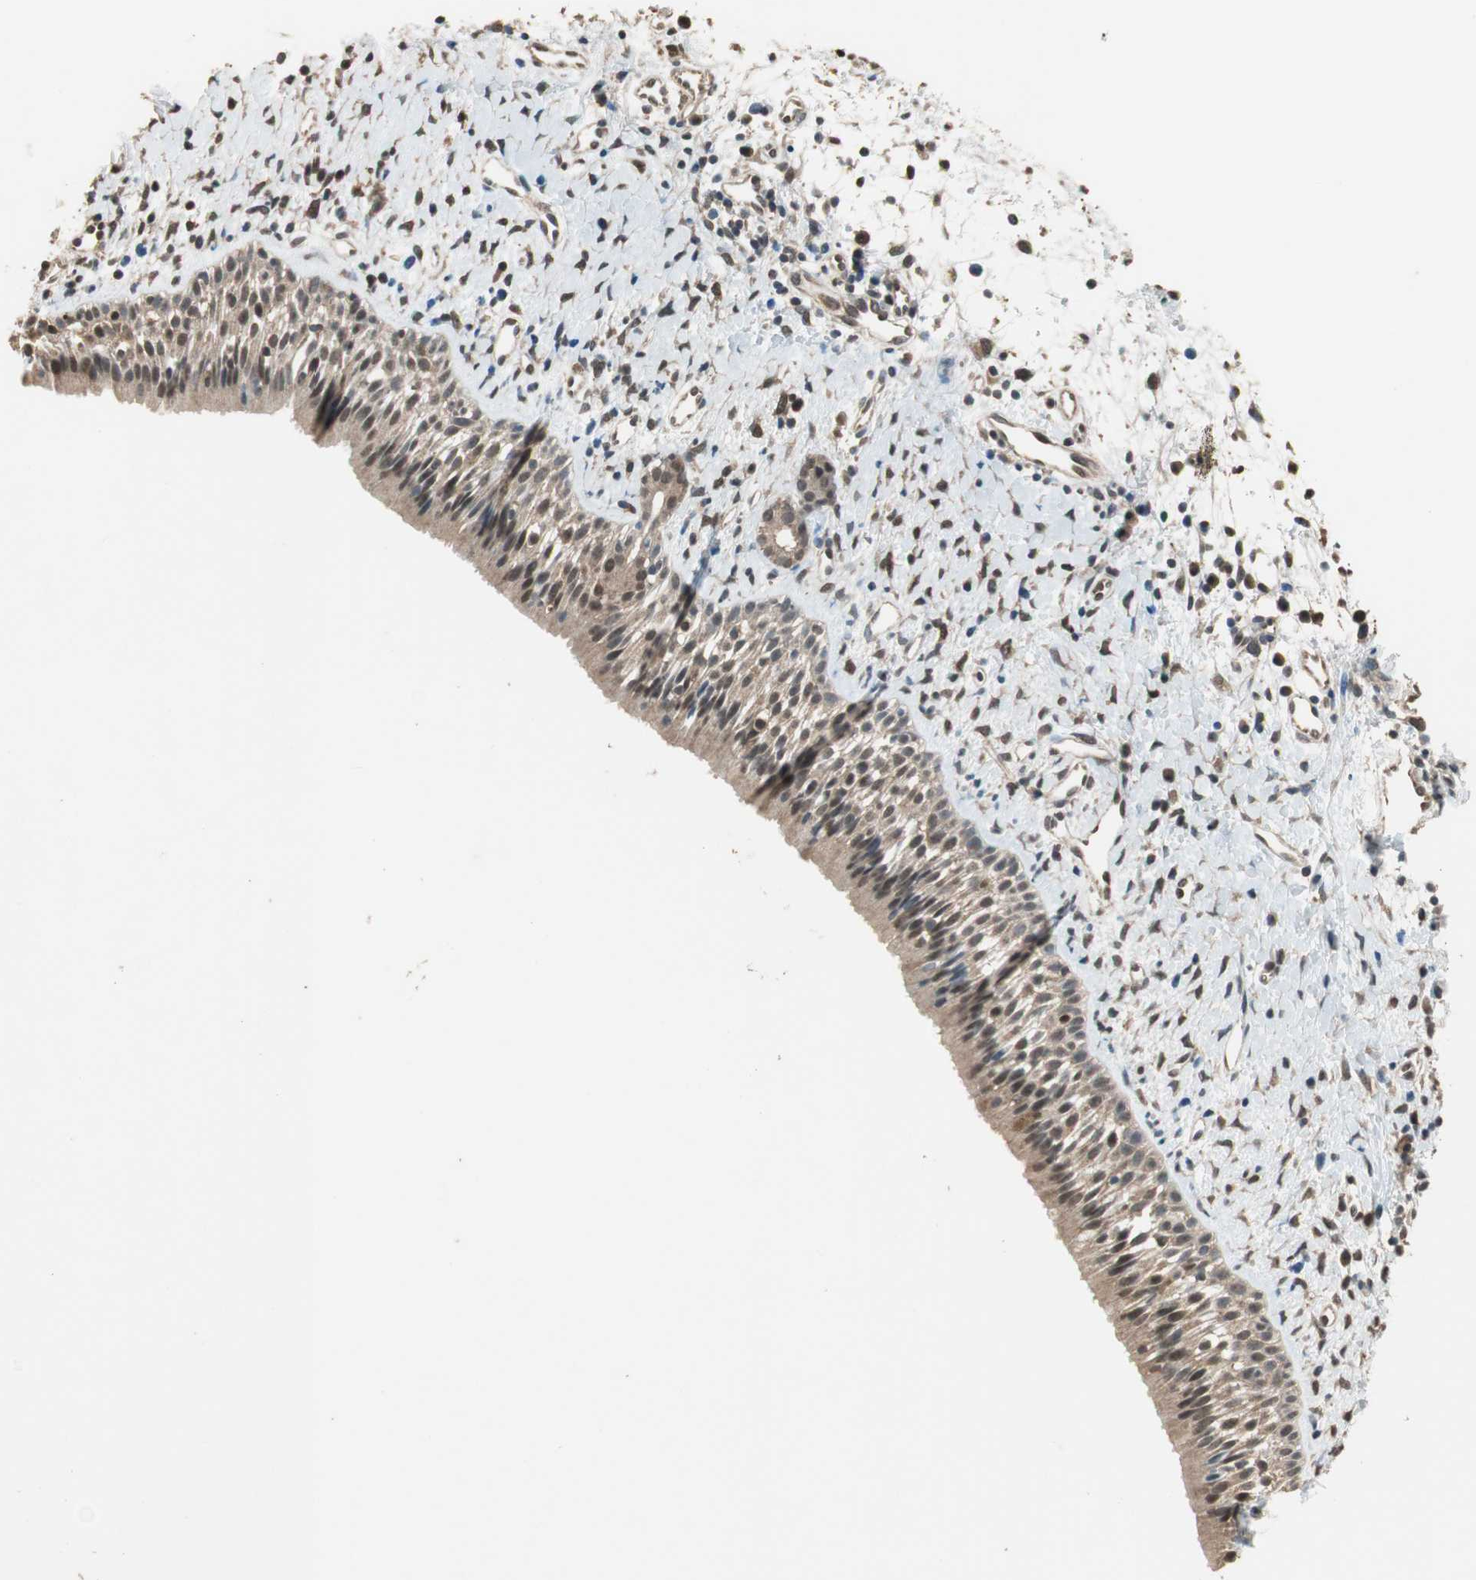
{"staining": {"intensity": "weak", "quantity": "25%-75%", "location": "cytoplasmic/membranous,nuclear"}, "tissue": "nasopharynx", "cell_type": "Respiratory epithelial cells", "image_type": "normal", "snomed": [{"axis": "morphology", "description": "Normal tissue, NOS"}, {"axis": "topography", "description": "Nasopharynx"}], "caption": "Weak cytoplasmic/membranous,nuclear protein positivity is present in about 25%-75% of respiratory epithelial cells in nasopharynx.", "gene": "USP5", "patient": {"sex": "male", "age": 22}}